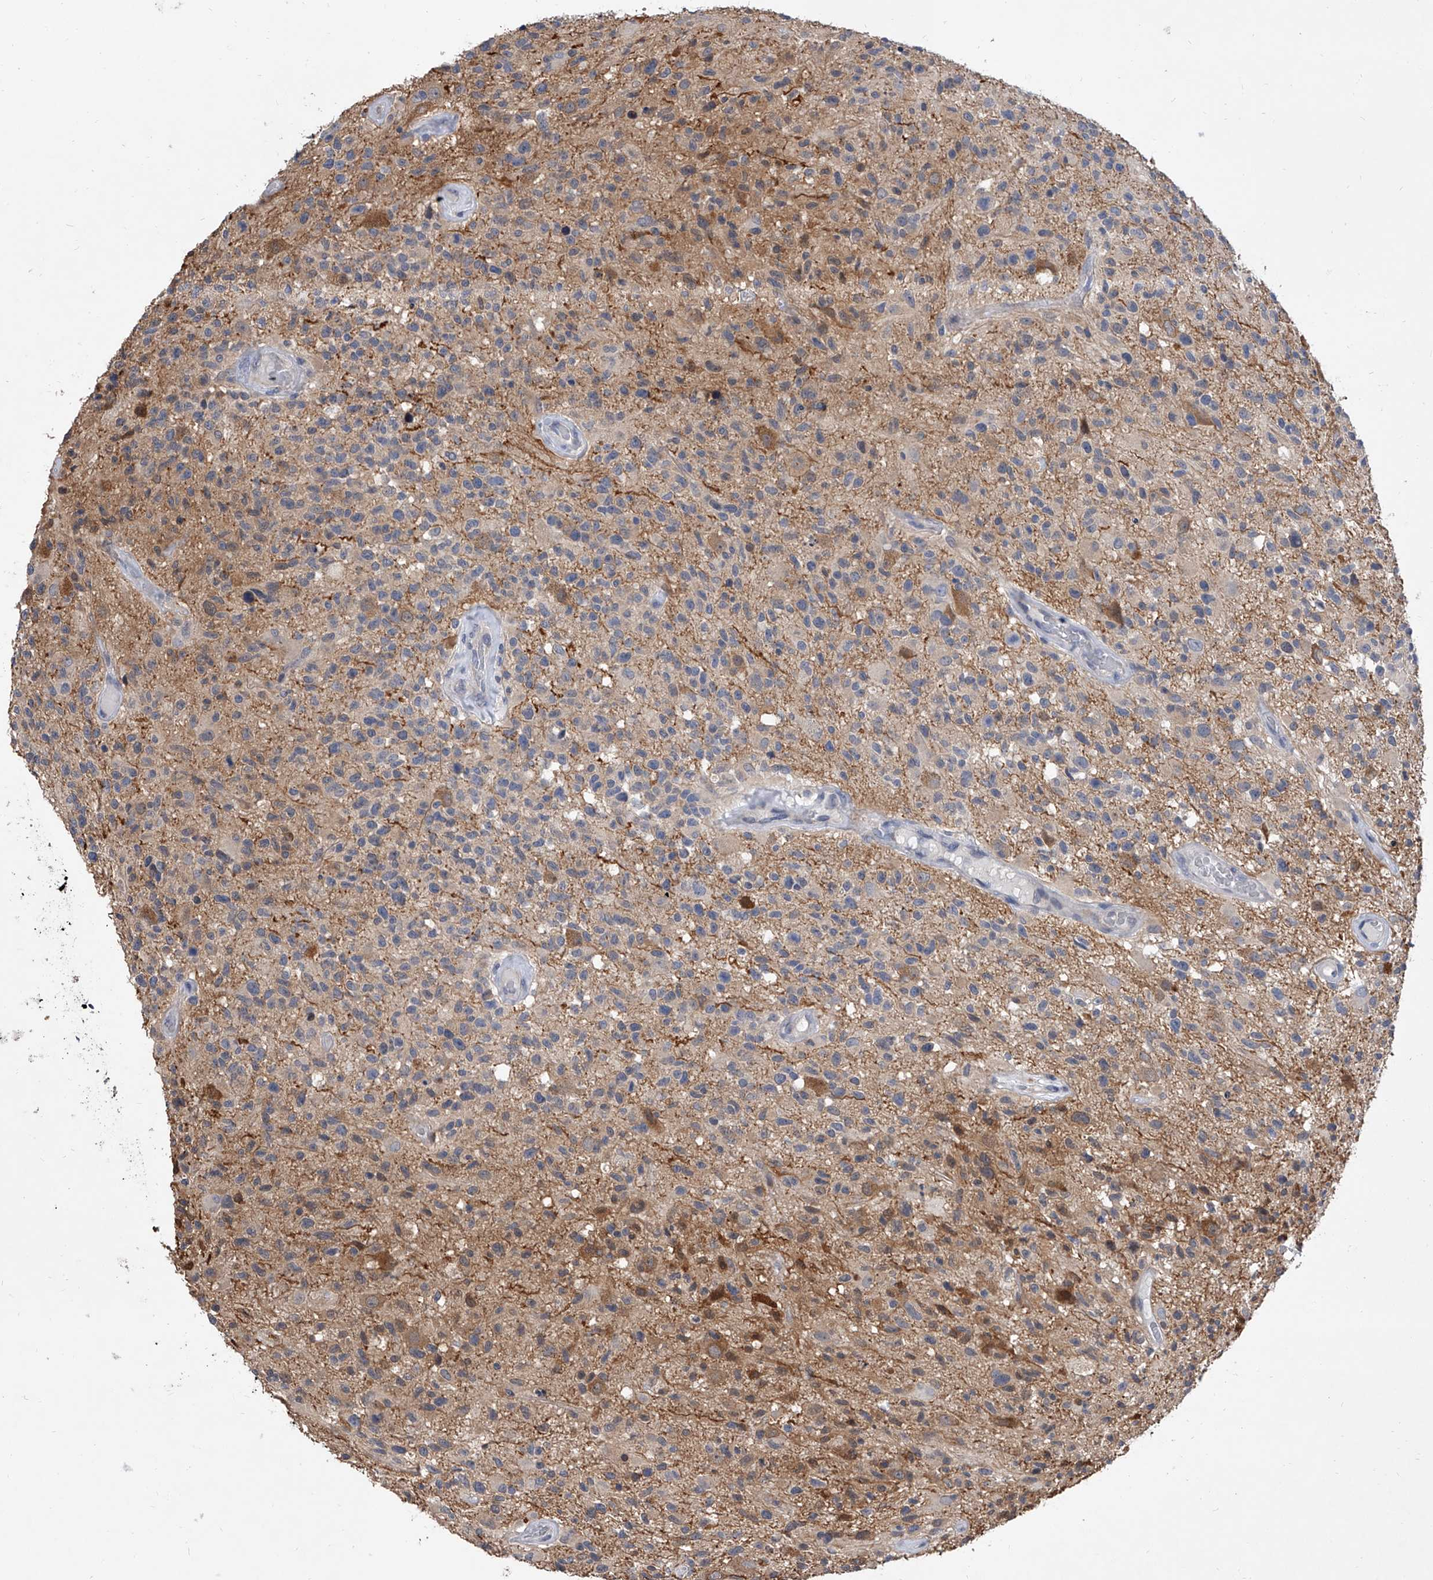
{"staining": {"intensity": "negative", "quantity": "none", "location": "none"}, "tissue": "glioma", "cell_type": "Tumor cells", "image_type": "cancer", "snomed": [{"axis": "morphology", "description": "Glioma, malignant, High grade"}, {"axis": "morphology", "description": "Glioblastoma, NOS"}, {"axis": "topography", "description": "Brain"}], "caption": "Immunohistochemistry (IHC) of glioma reveals no staining in tumor cells.", "gene": "BHLHE23", "patient": {"sex": "male", "age": 60}}